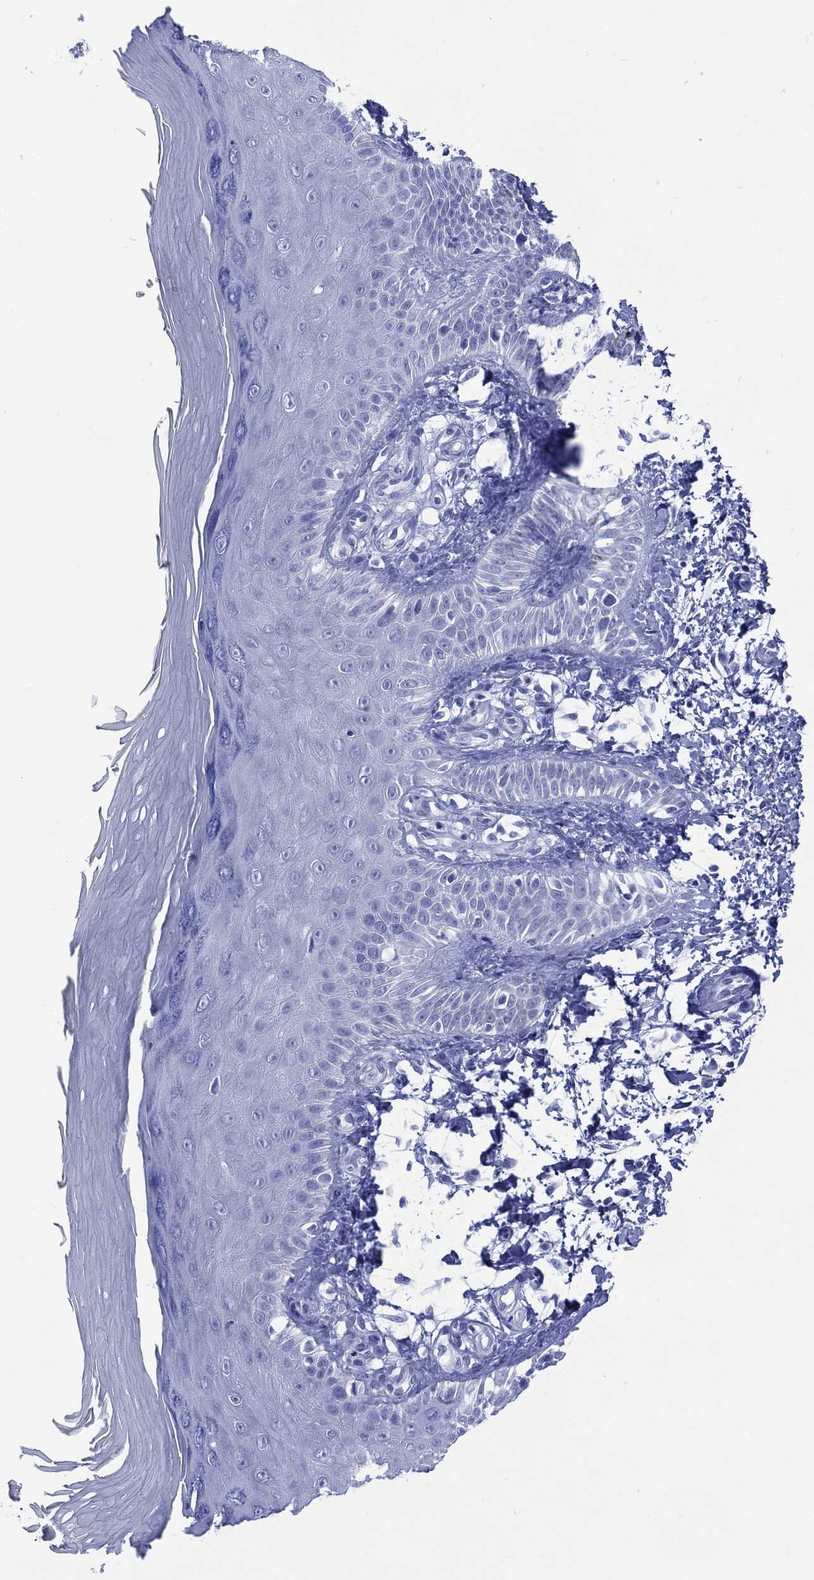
{"staining": {"intensity": "negative", "quantity": "none", "location": "none"}, "tissue": "skin", "cell_type": "Fibroblasts", "image_type": "normal", "snomed": [{"axis": "morphology", "description": "Normal tissue, NOS"}, {"axis": "morphology", "description": "Inflammation, NOS"}, {"axis": "morphology", "description": "Fibrosis, NOS"}, {"axis": "topography", "description": "Skin"}], "caption": "Fibroblasts show no significant positivity in unremarkable skin. (Brightfield microscopy of DAB (3,3'-diaminobenzidine) IHC at high magnification).", "gene": "SHCBP1L", "patient": {"sex": "male", "age": 71}}